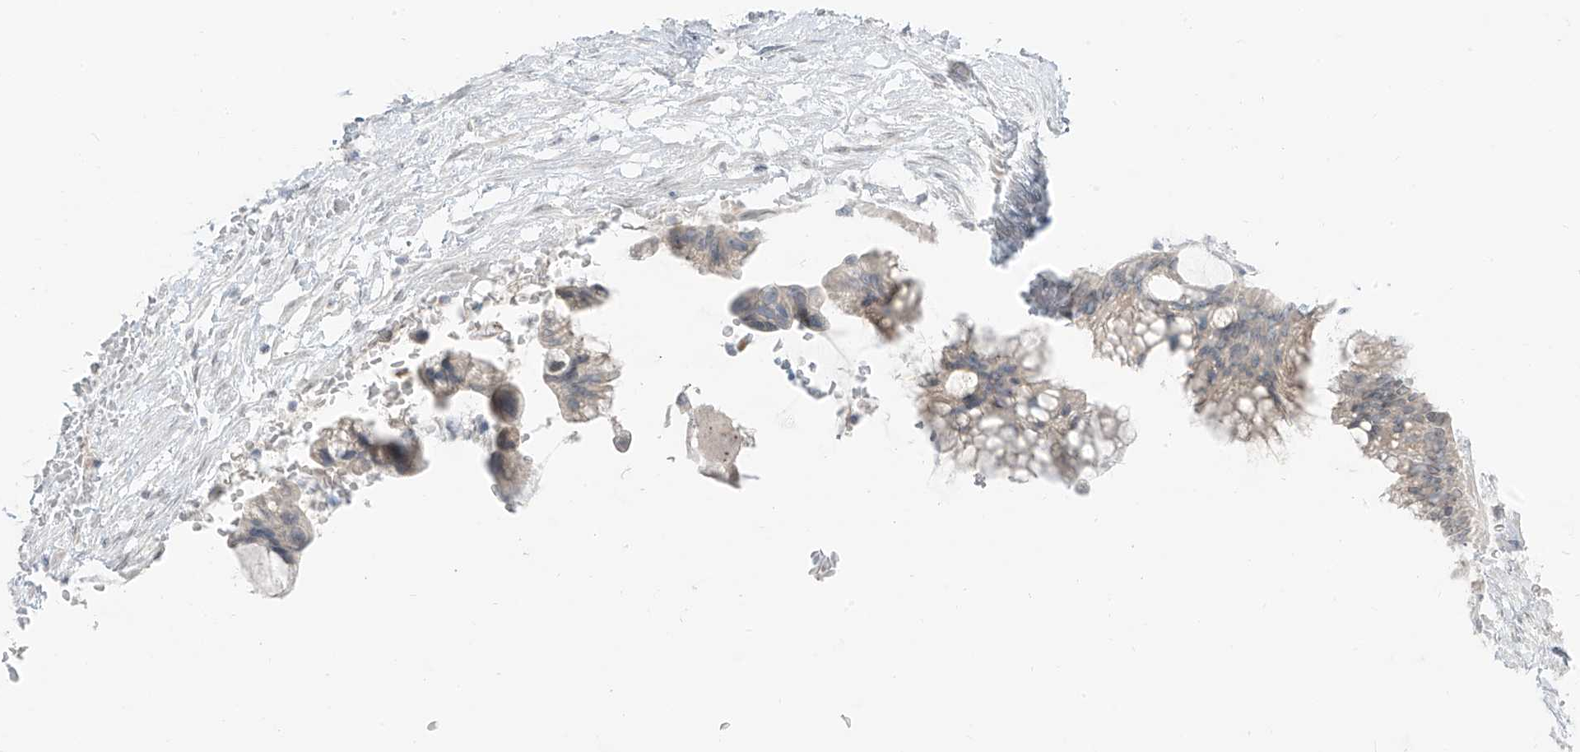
{"staining": {"intensity": "negative", "quantity": "none", "location": "none"}, "tissue": "ovarian cancer", "cell_type": "Tumor cells", "image_type": "cancer", "snomed": [{"axis": "morphology", "description": "Cystadenocarcinoma, mucinous, NOS"}, {"axis": "topography", "description": "Ovary"}], "caption": "Ovarian cancer stained for a protein using immunohistochemistry (IHC) displays no staining tumor cells.", "gene": "PRDM6", "patient": {"sex": "female", "age": 37}}